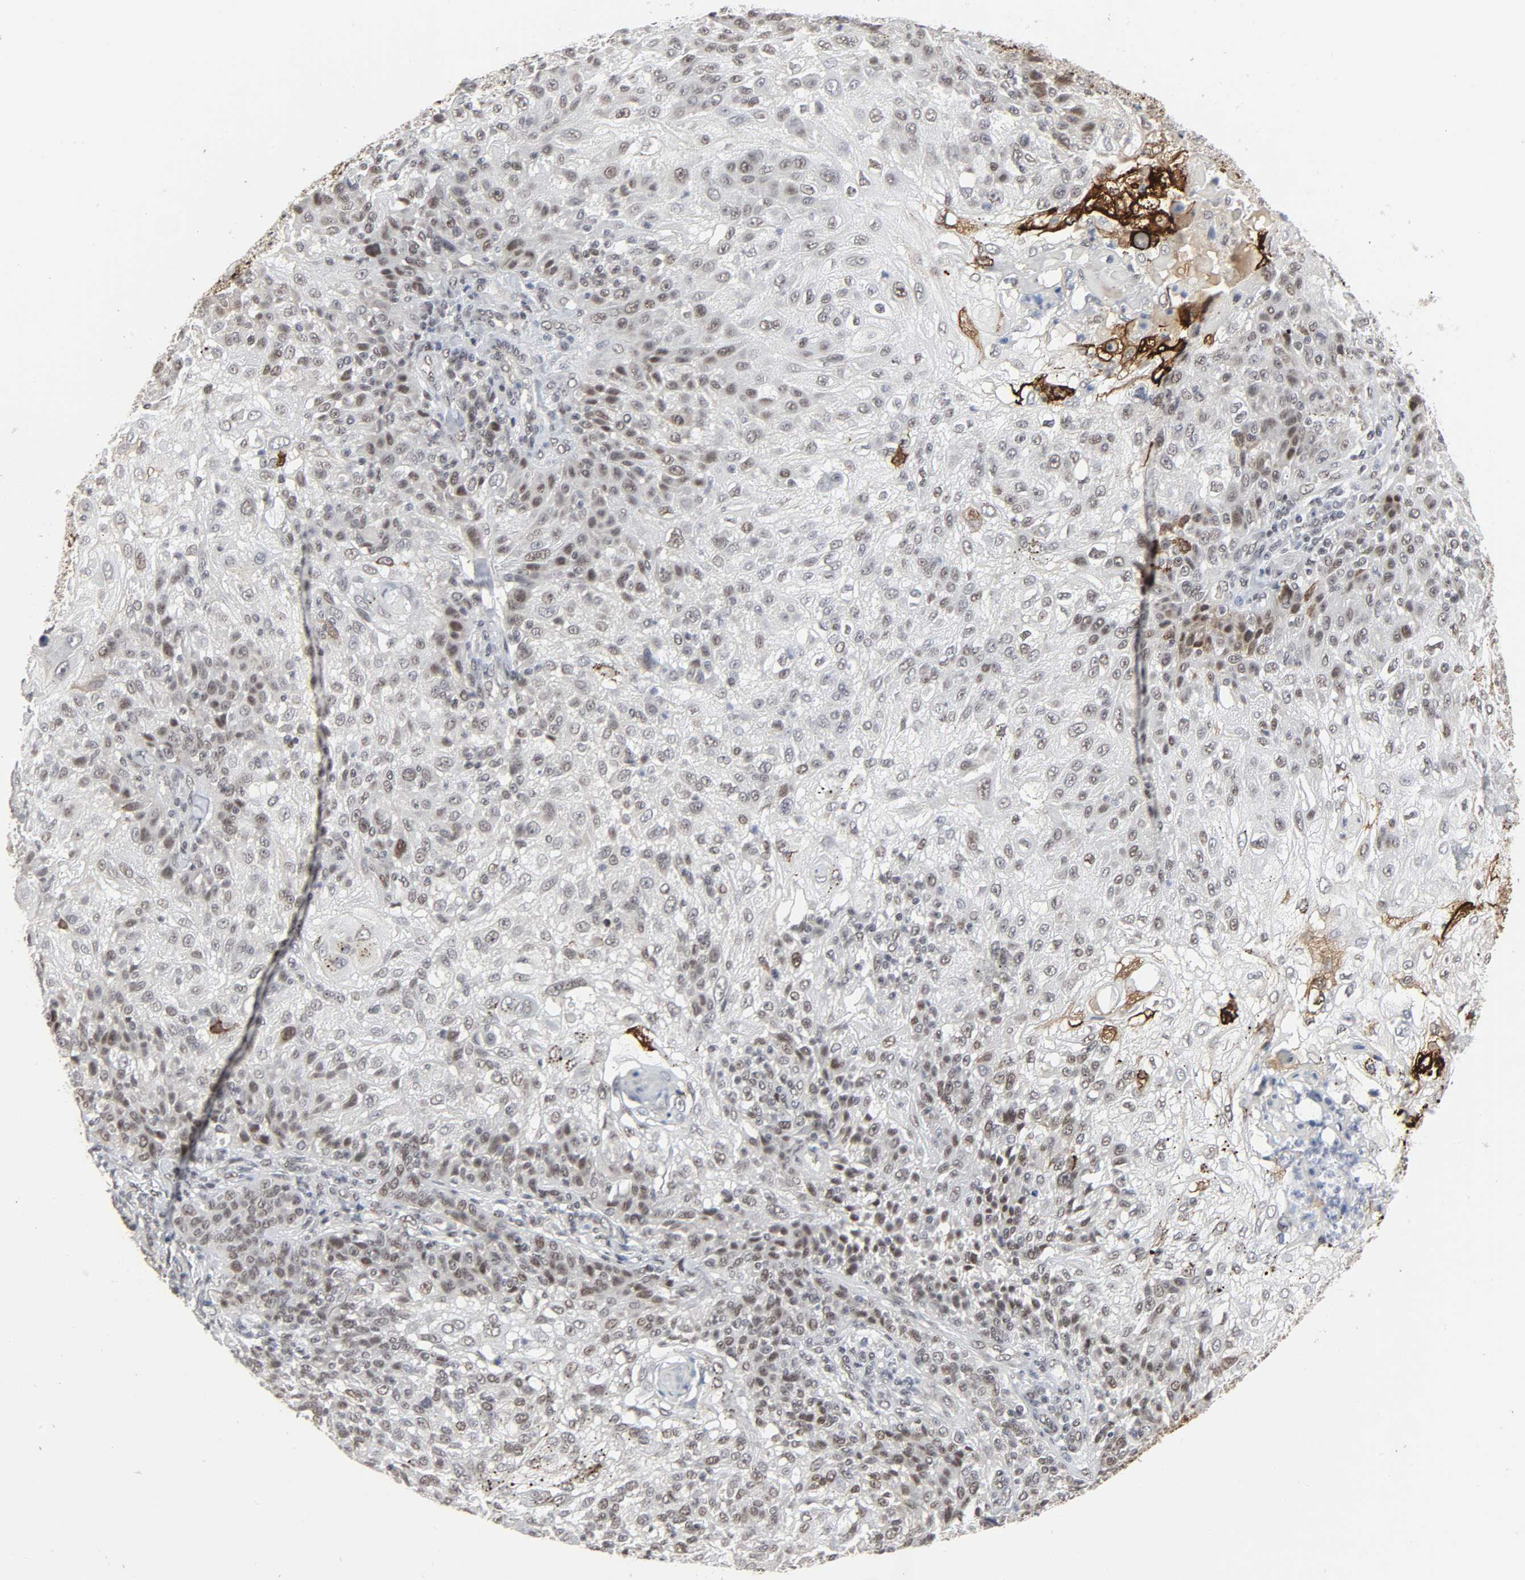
{"staining": {"intensity": "strong", "quantity": "<25%", "location": "cytoplasmic/membranous"}, "tissue": "skin cancer", "cell_type": "Tumor cells", "image_type": "cancer", "snomed": [{"axis": "morphology", "description": "Normal tissue, NOS"}, {"axis": "morphology", "description": "Squamous cell carcinoma, NOS"}, {"axis": "topography", "description": "Skin"}], "caption": "Immunohistochemical staining of human squamous cell carcinoma (skin) displays medium levels of strong cytoplasmic/membranous expression in about <25% of tumor cells.", "gene": "MUC1", "patient": {"sex": "female", "age": 83}}